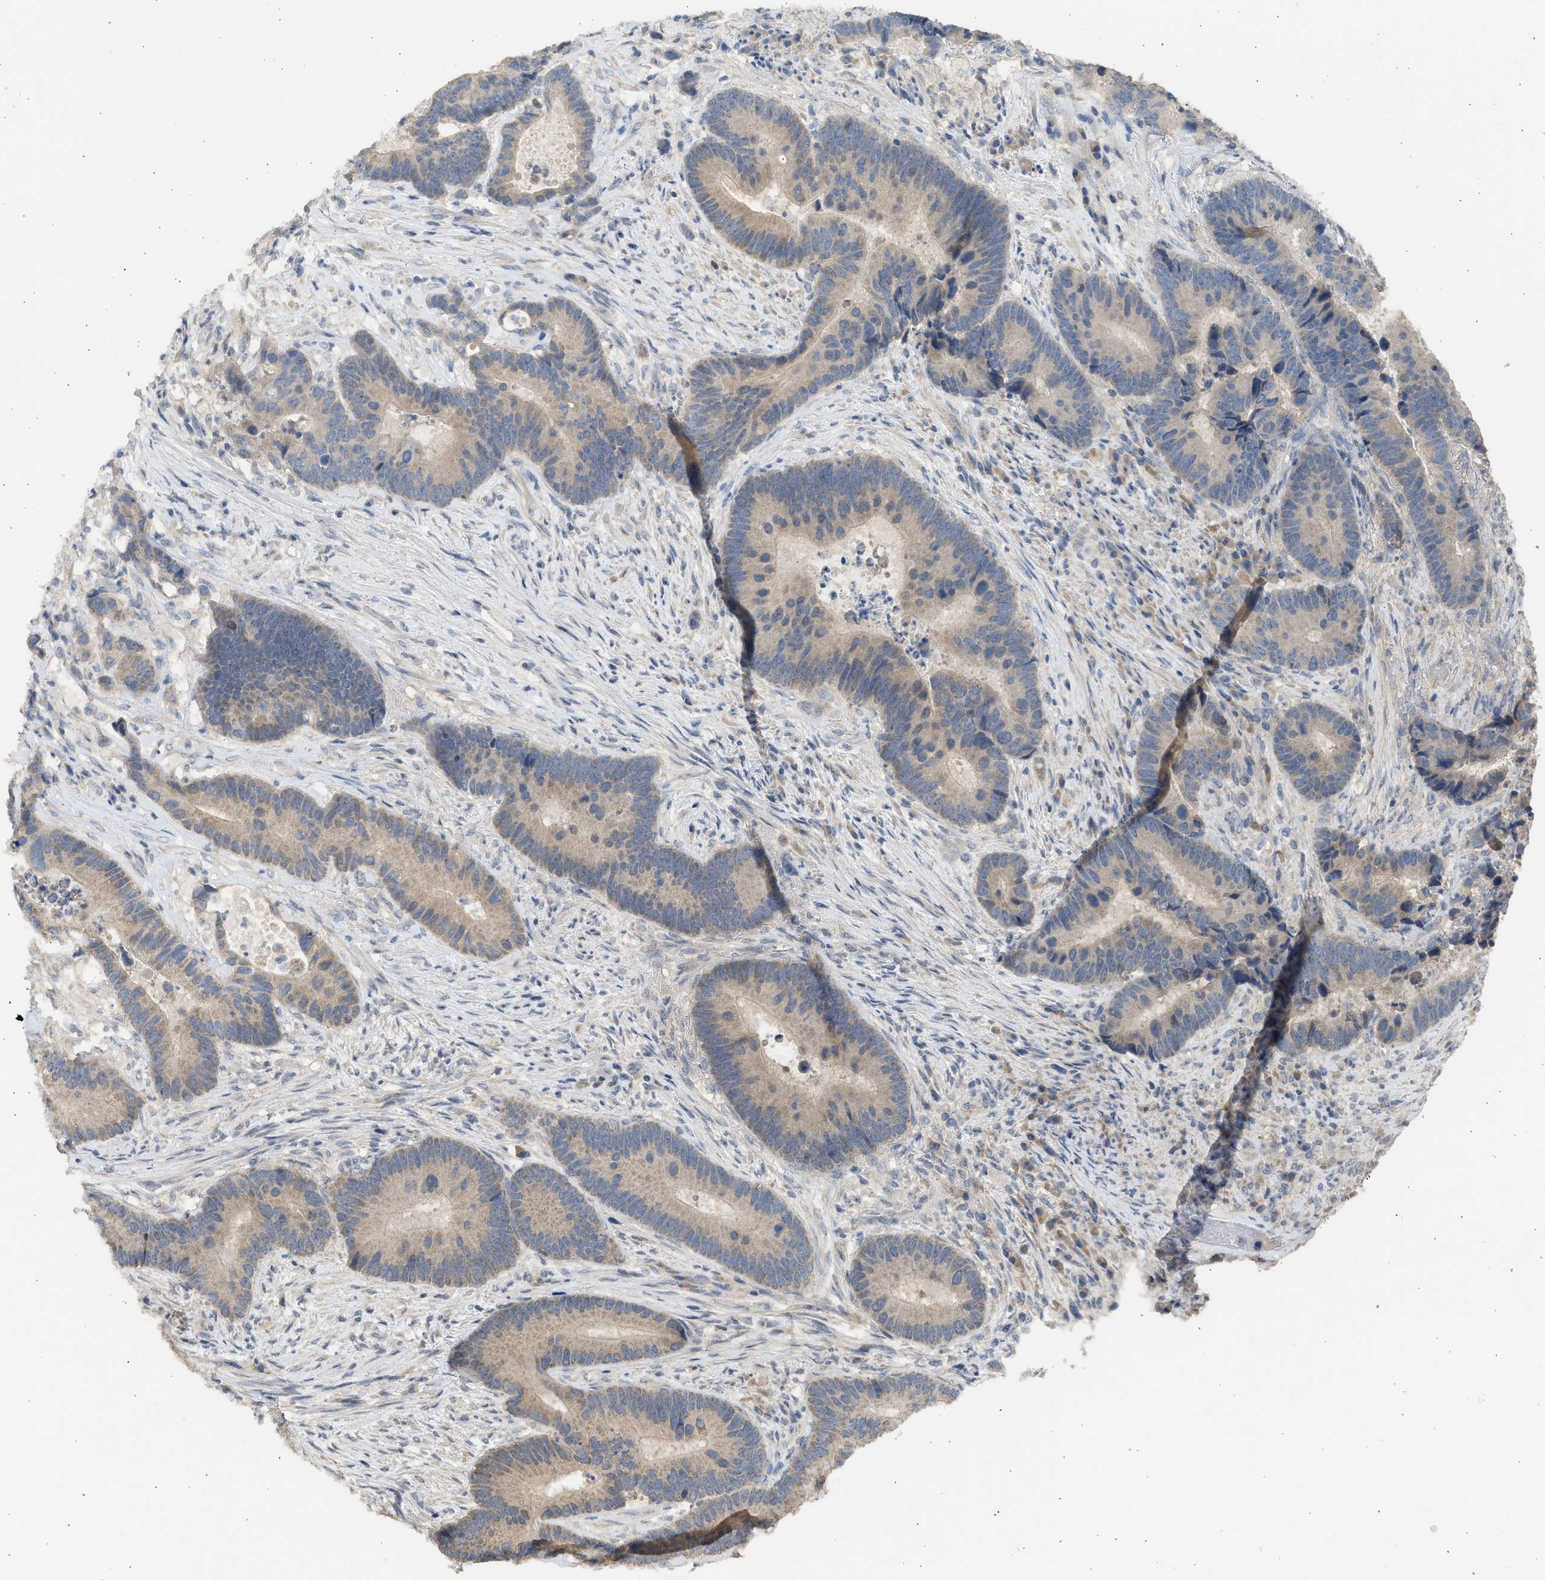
{"staining": {"intensity": "weak", "quantity": "25%-75%", "location": "cytoplasmic/membranous"}, "tissue": "colorectal cancer", "cell_type": "Tumor cells", "image_type": "cancer", "snomed": [{"axis": "morphology", "description": "Adenocarcinoma, NOS"}, {"axis": "topography", "description": "Rectum"}], "caption": "Colorectal cancer stained with a protein marker shows weak staining in tumor cells.", "gene": "SULT2A1", "patient": {"sex": "female", "age": 89}}